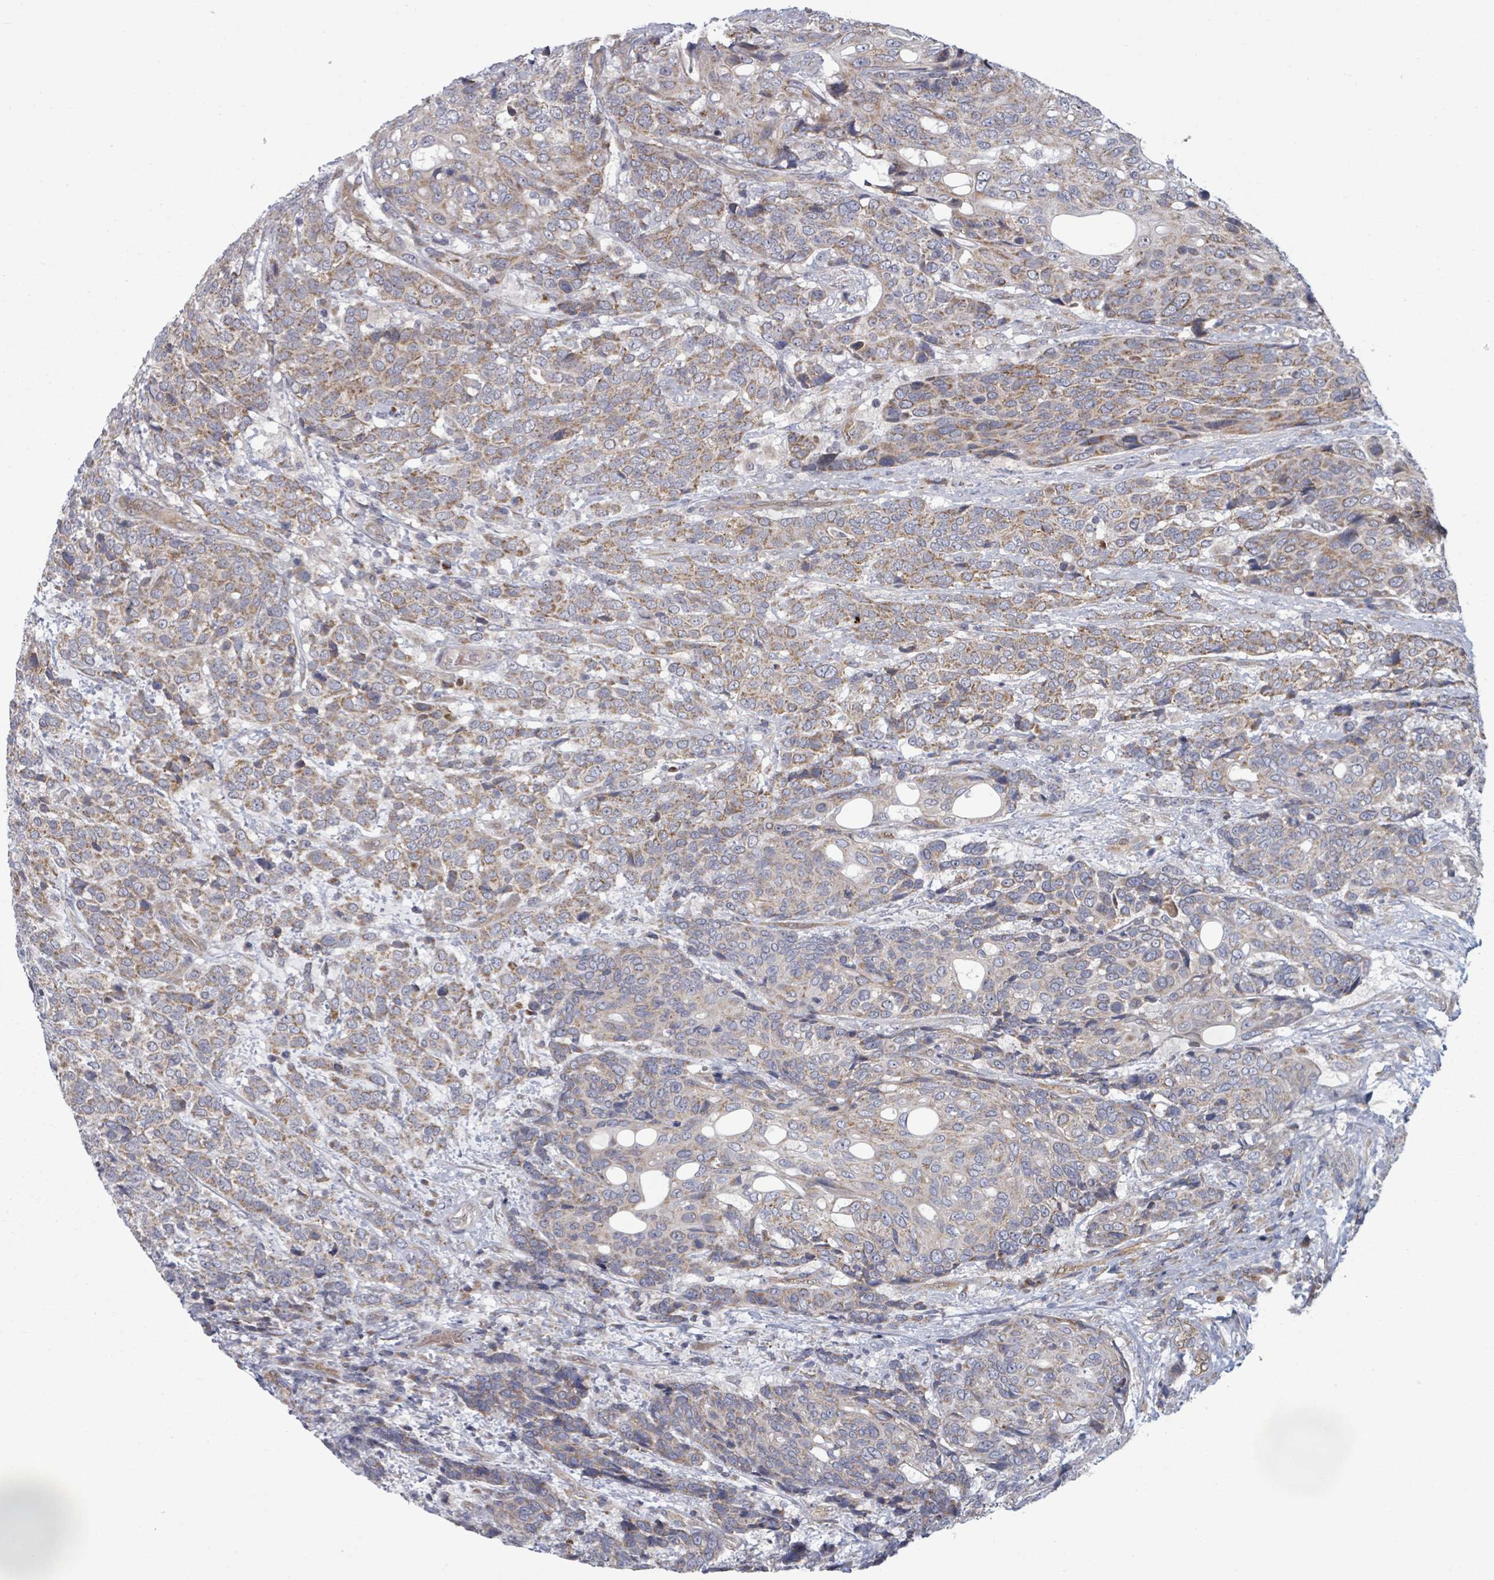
{"staining": {"intensity": "moderate", "quantity": "25%-75%", "location": "cytoplasmic/membranous"}, "tissue": "urothelial cancer", "cell_type": "Tumor cells", "image_type": "cancer", "snomed": [{"axis": "morphology", "description": "Urothelial carcinoma, High grade"}, {"axis": "topography", "description": "Urinary bladder"}], "caption": "Urothelial carcinoma (high-grade) stained with a protein marker reveals moderate staining in tumor cells.", "gene": "FKBP1A", "patient": {"sex": "female", "age": 70}}